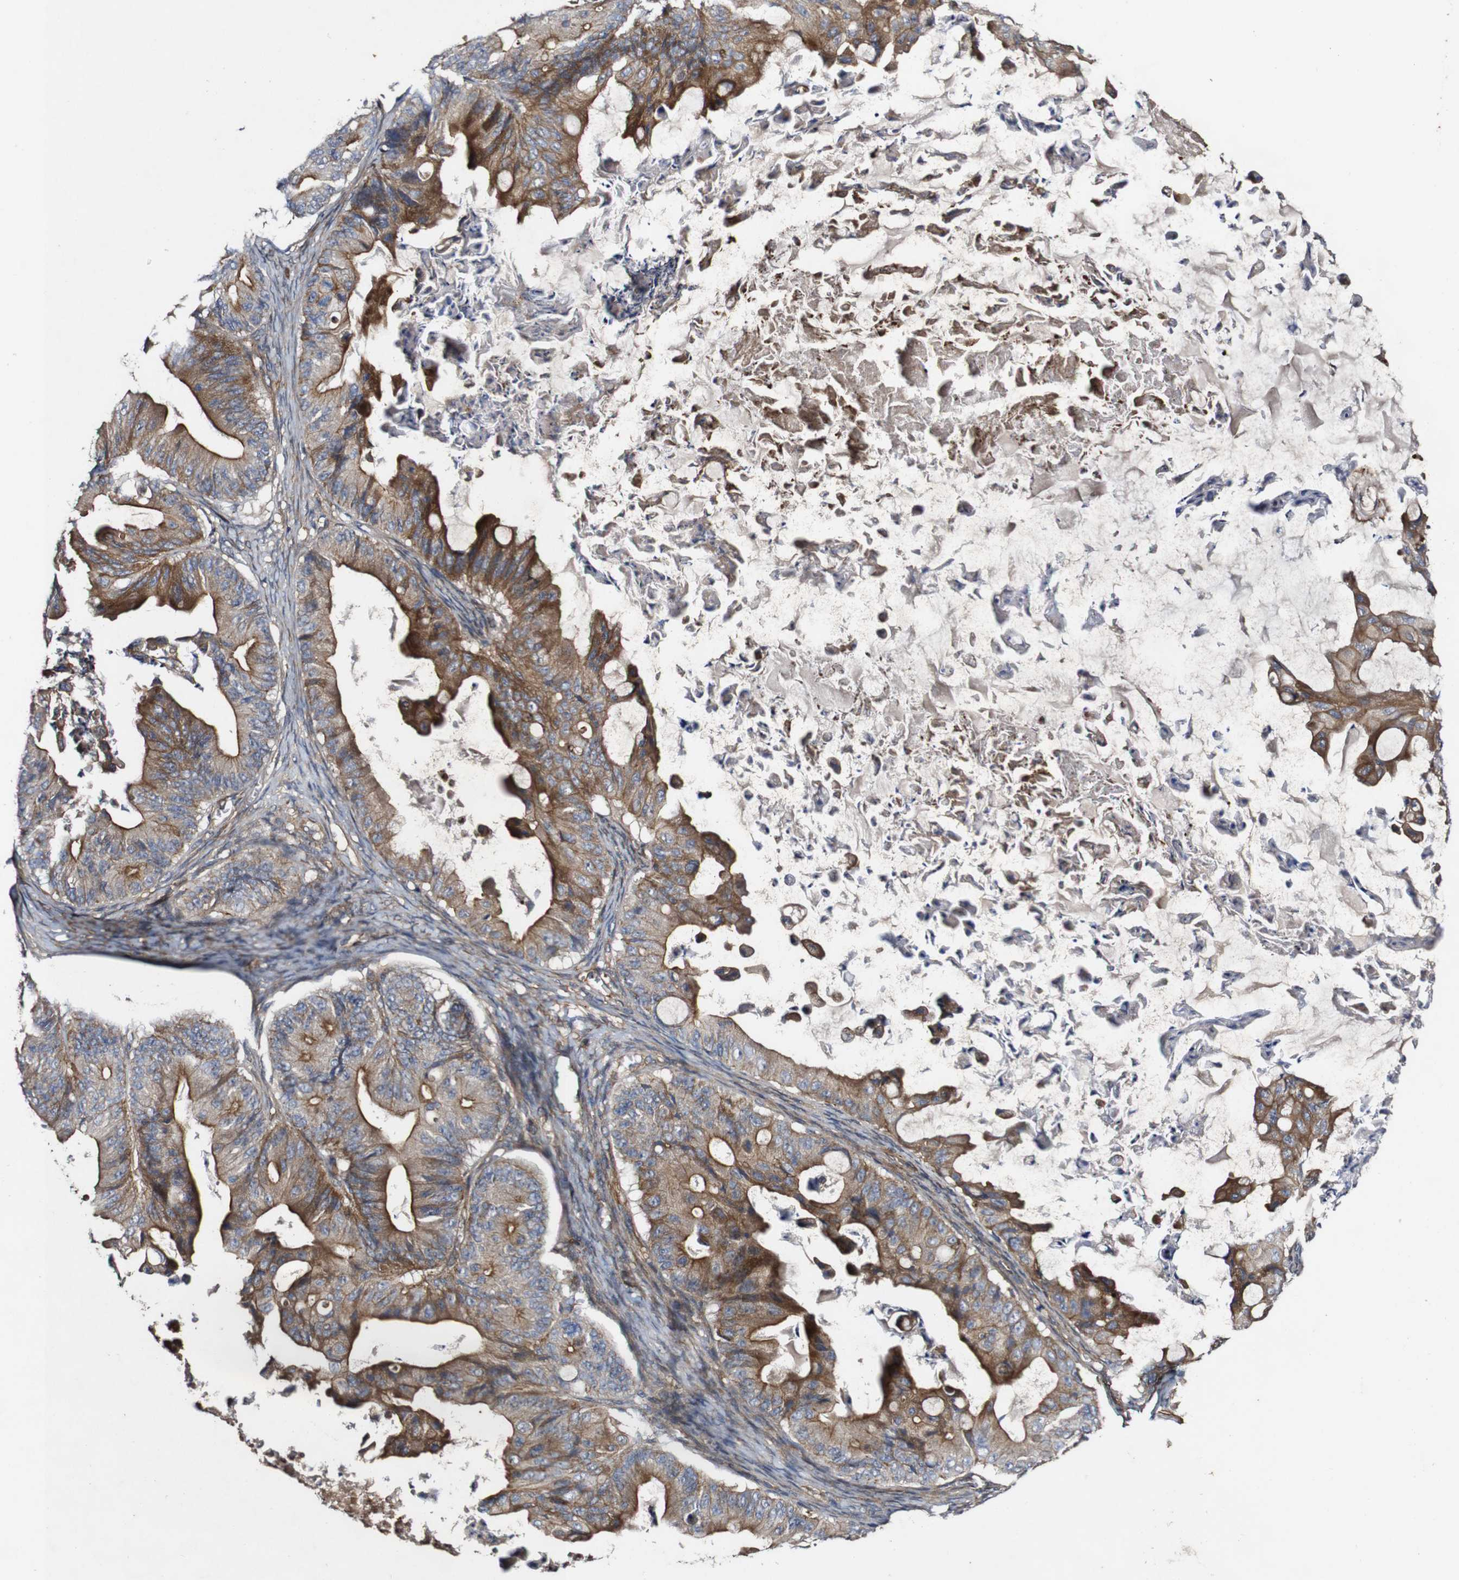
{"staining": {"intensity": "moderate", "quantity": ">75%", "location": "cytoplasmic/membranous"}, "tissue": "ovarian cancer", "cell_type": "Tumor cells", "image_type": "cancer", "snomed": [{"axis": "morphology", "description": "Cystadenocarcinoma, mucinous, NOS"}, {"axis": "topography", "description": "Ovary"}], "caption": "The micrograph exhibits immunohistochemical staining of ovarian cancer. There is moderate cytoplasmic/membranous expression is identified in about >75% of tumor cells.", "gene": "GSDME", "patient": {"sex": "female", "age": 37}}